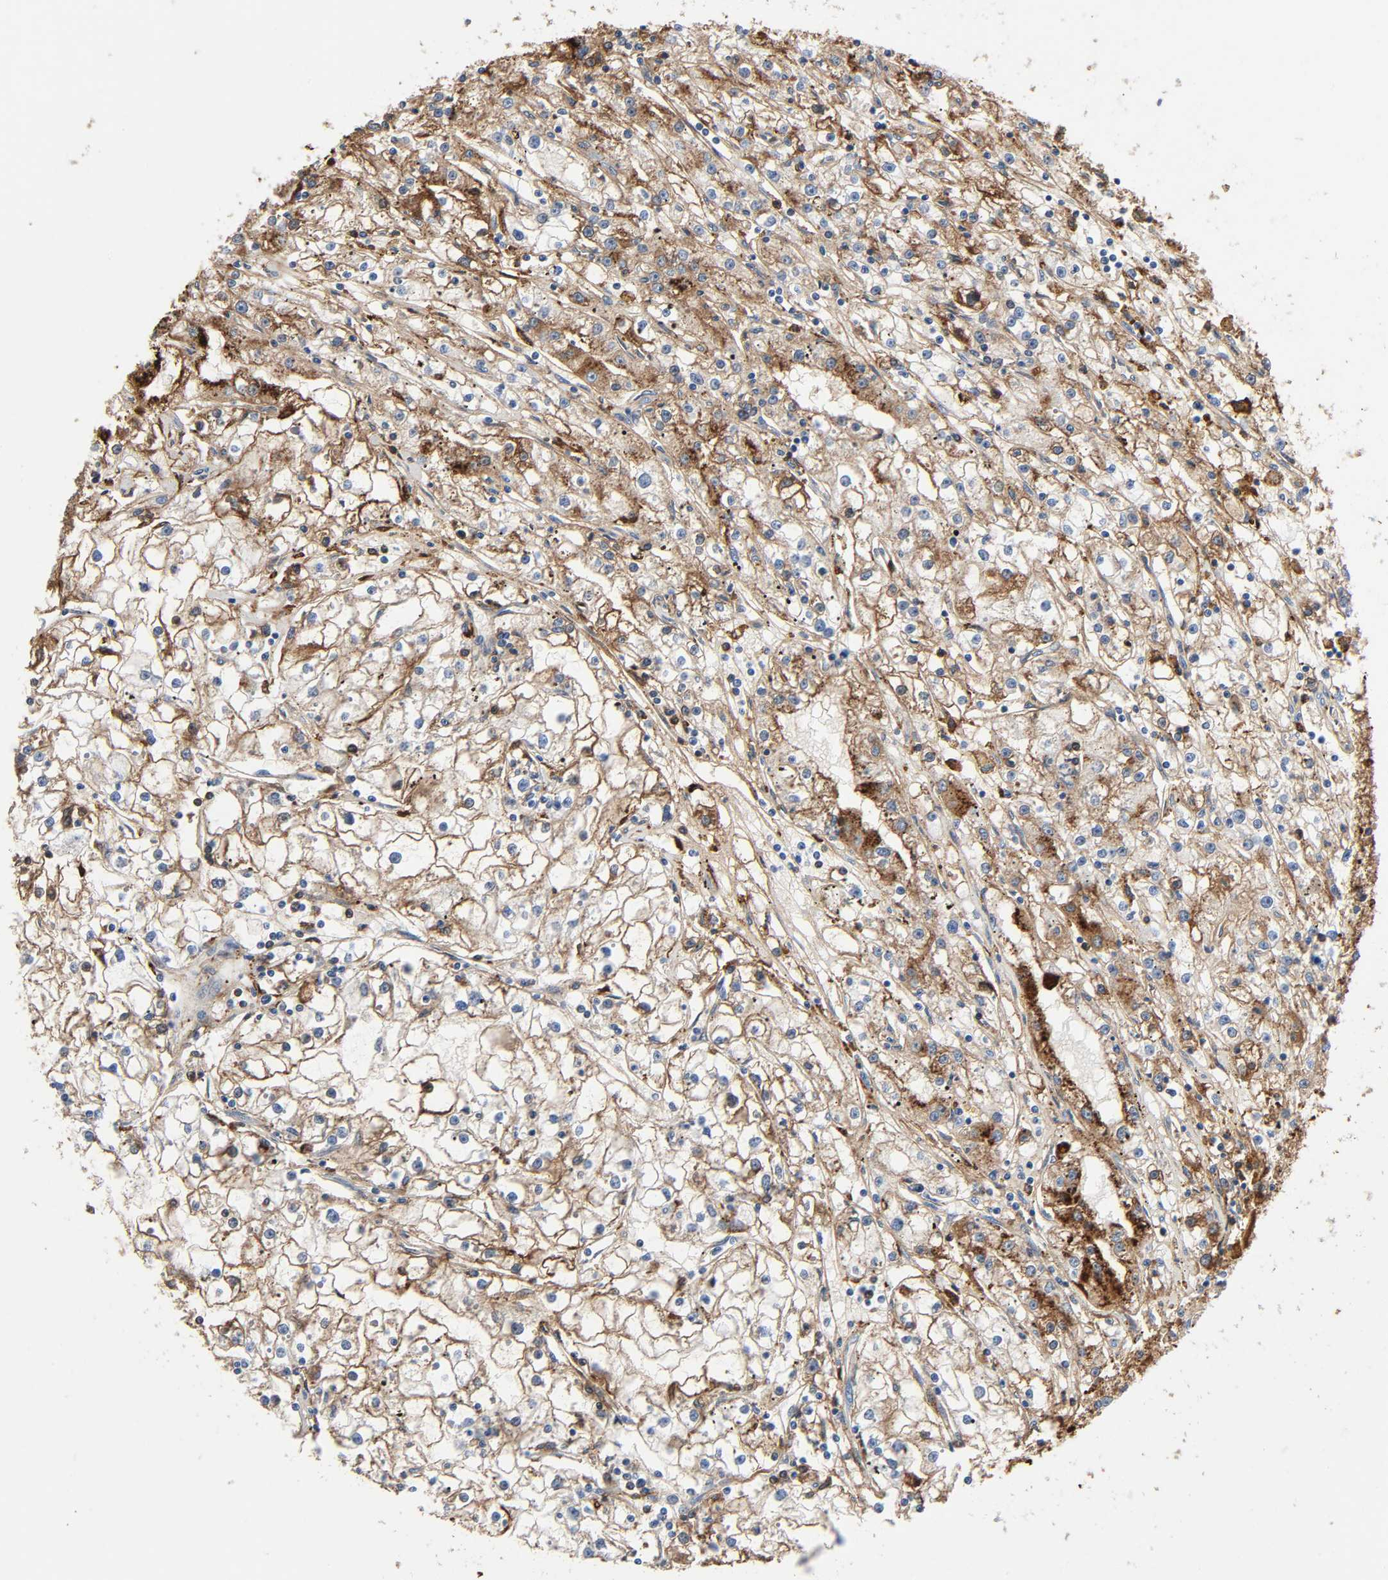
{"staining": {"intensity": "moderate", "quantity": ">75%", "location": "cytoplasmic/membranous"}, "tissue": "renal cancer", "cell_type": "Tumor cells", "image_type": "cancer", "snomed": [{"axis": "morphology", "description": "Adenocarcinoma, NOS"}, {"axis": "topography", "description": "Kidney"}], "caption": "Immunohistochemistry (IHC) micrograph of human renal cancer (adenocarcinoma) stained for a protein (brown), which demonstrates medium levels of moderate cytoplasmic/membranous staining in approximately >75% of tumor cells.", "gene": "C3", "patient": {"sex": "male", "age": 56}}